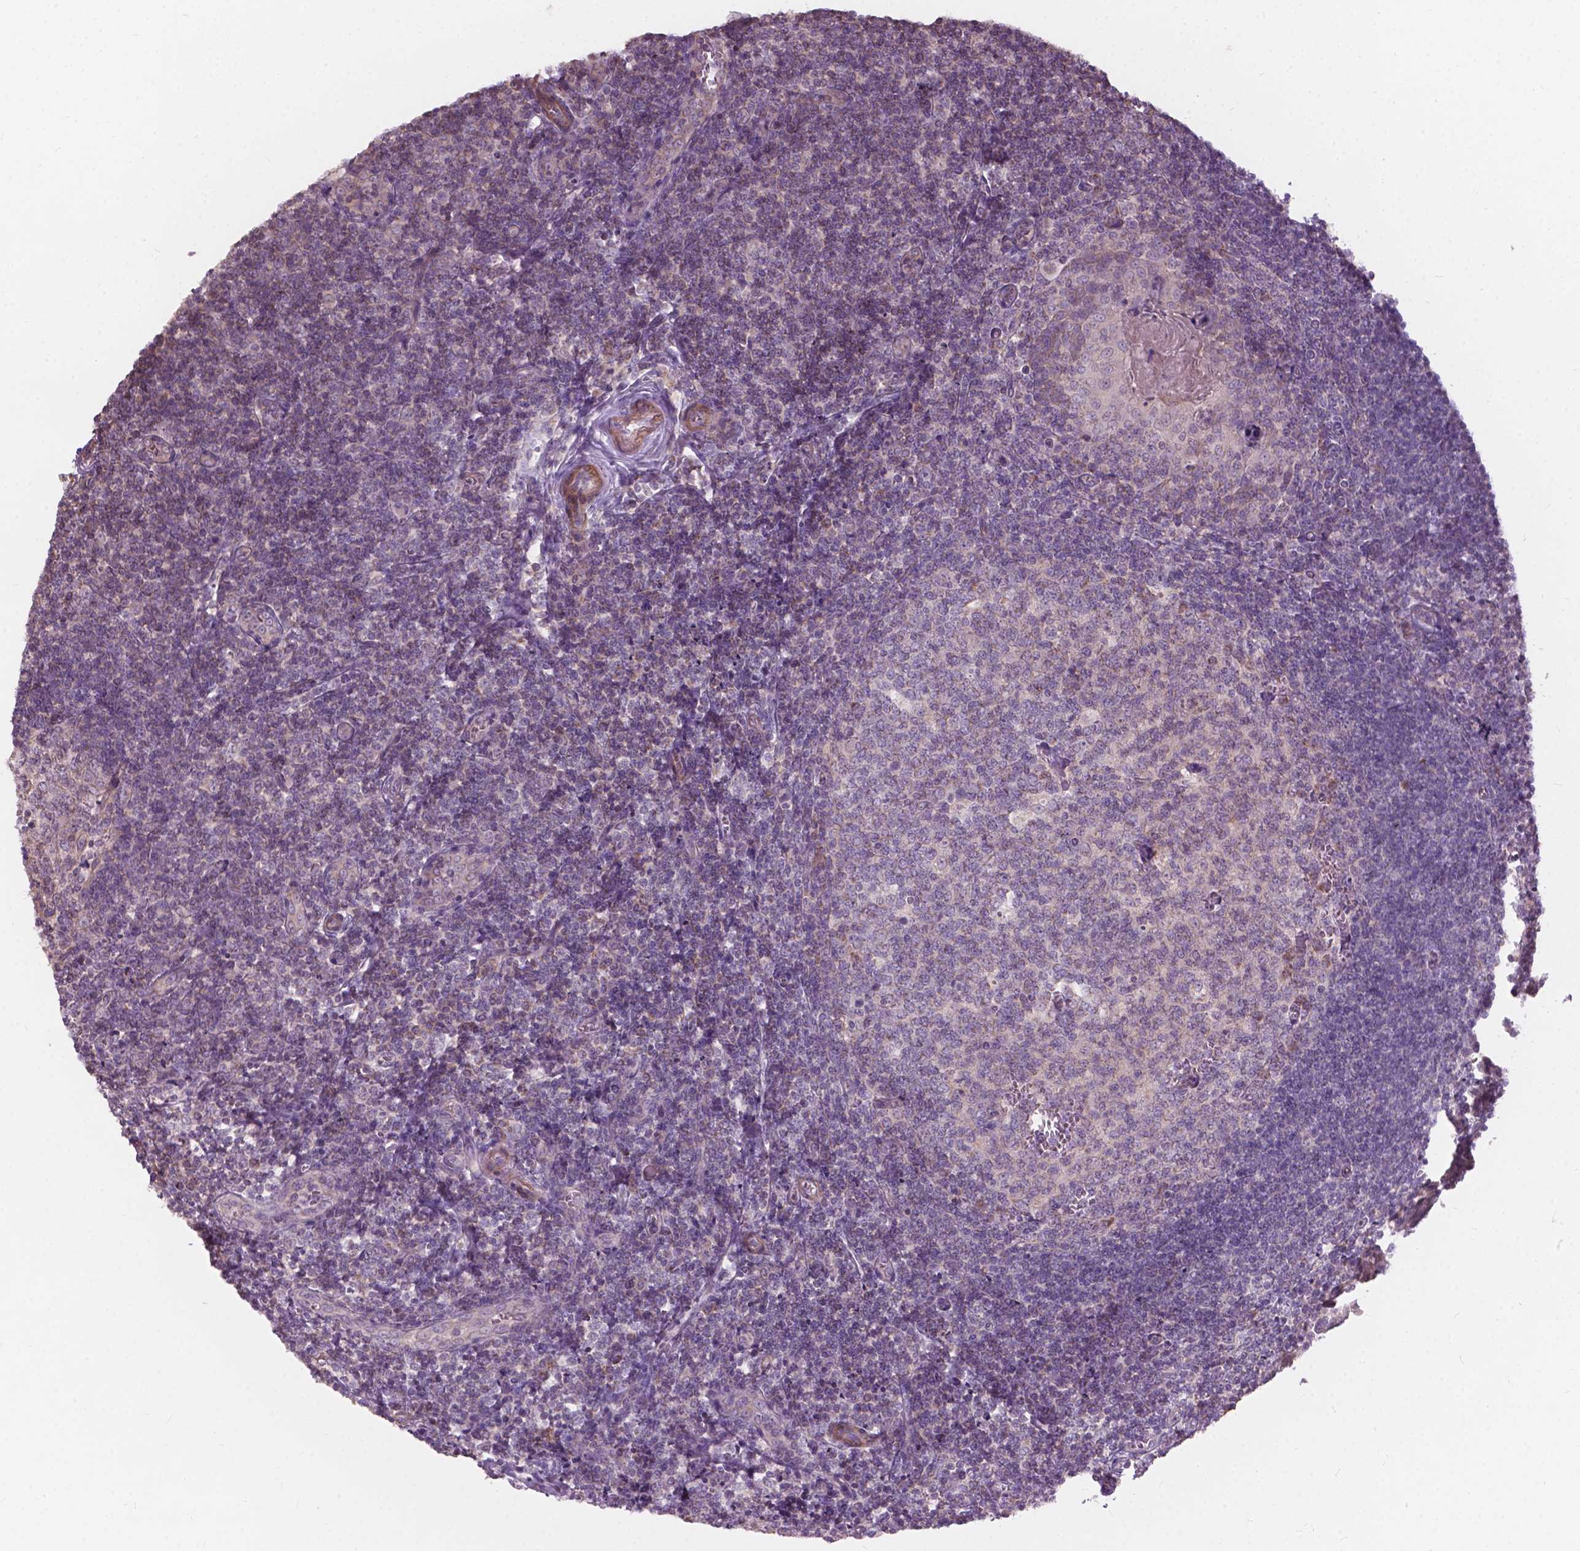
{"staining": {"intensity": "negative", "quantity": "none", "location": "none"}, "tissue": "tonsil", "cell_type": "Germinal center cells", "image_type": "normal", "snomed": [{"axis": "morphology", "description": "Normal tissue, NOS"}, {"axis": "morphology", "description": "Inflammation, NOS"}, {"axis": "topography", "description": "Tonsil"}], "caption": "Immunohistochemistry of normal tonsil reveals no expression in germinal center cells.", "gene": "NDUFA10", "patient": {"sex": "female", "age": 31}}